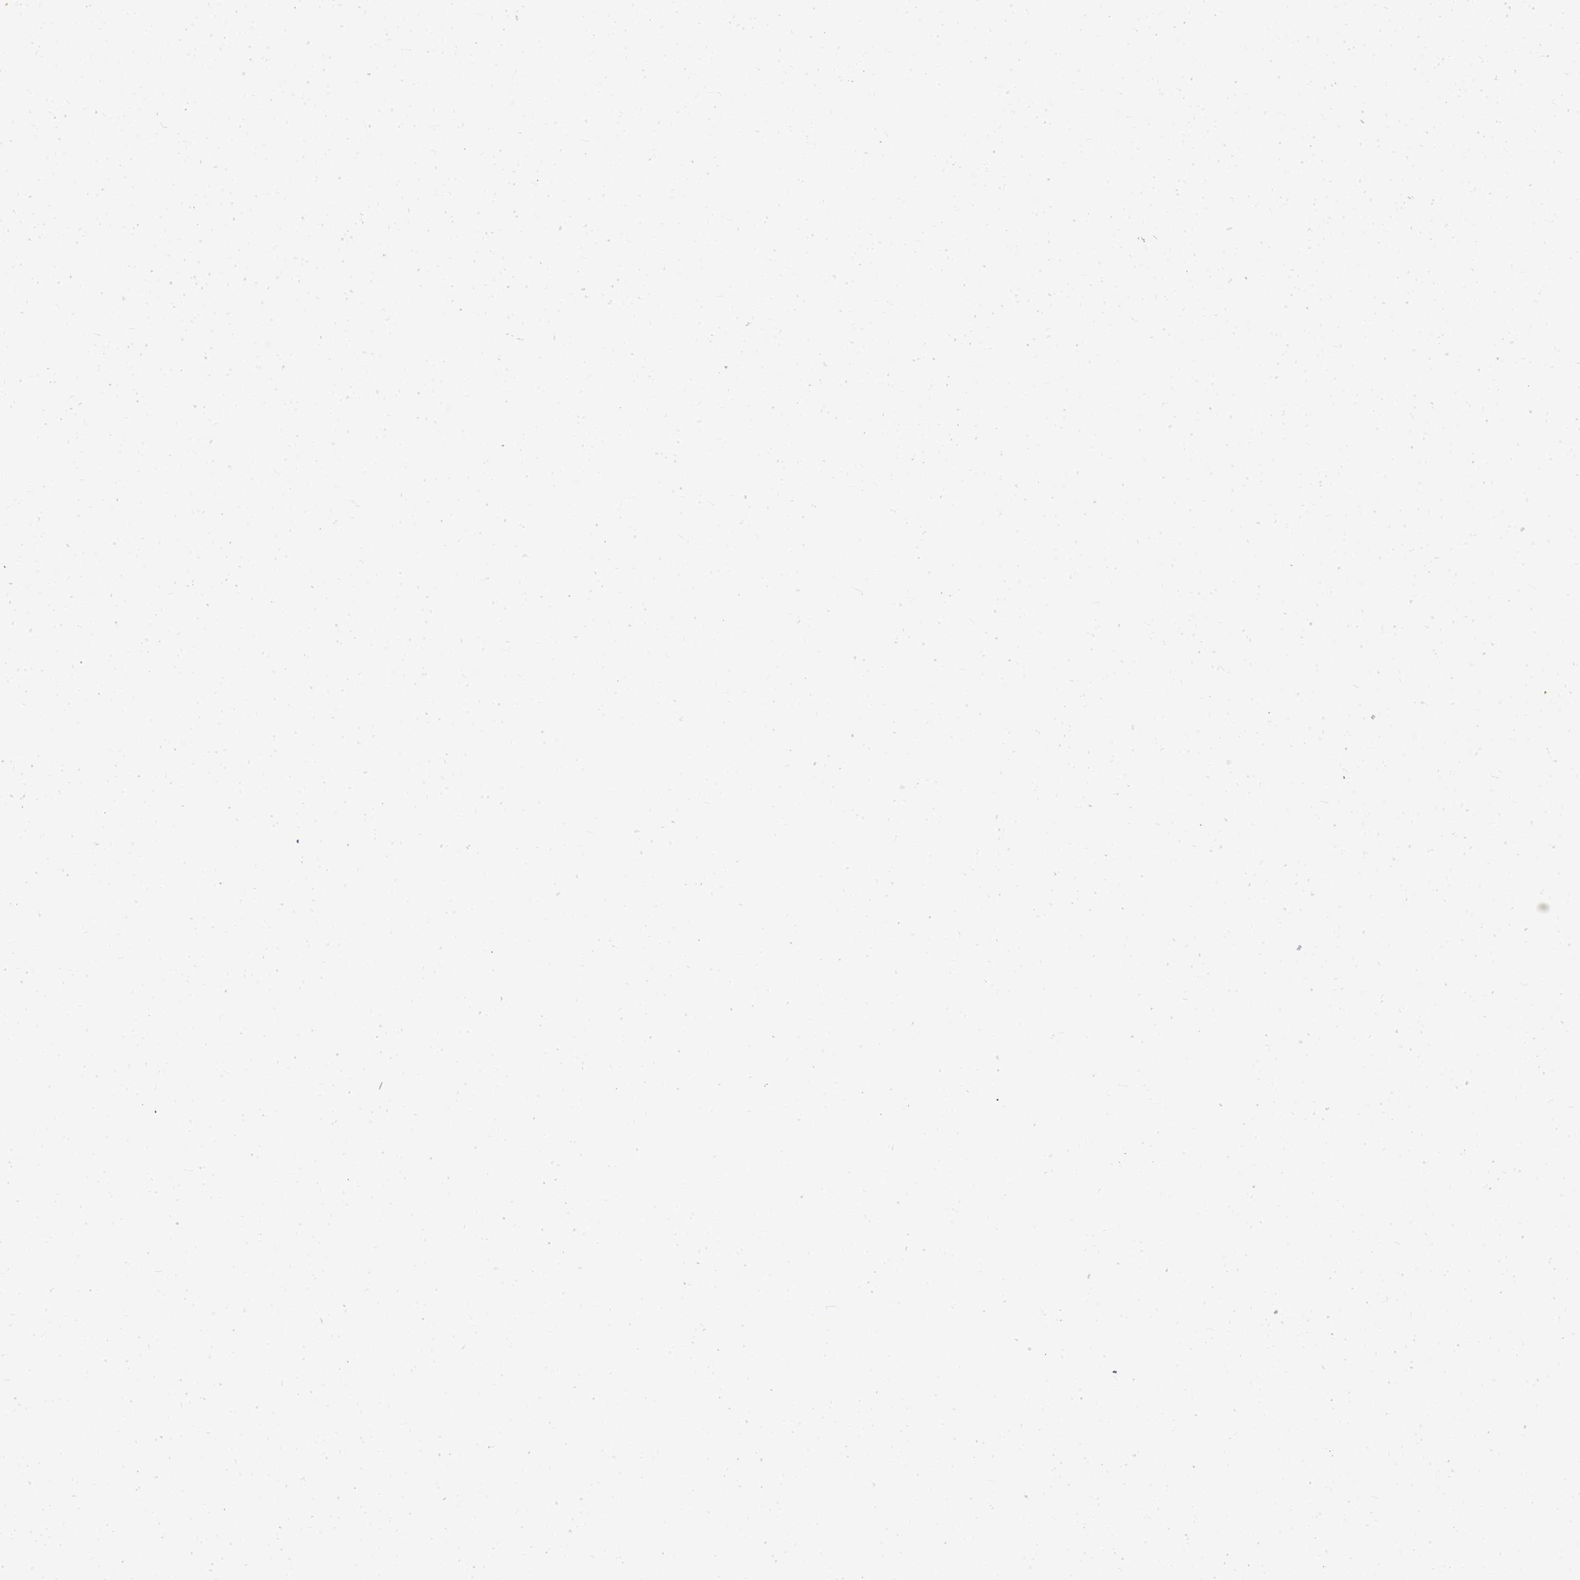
{"staining": {"intensity": "moderate", "quantity": "25%-75%", "location": "cytoplasmic/membranous"}, "tissue": "urothelial cancer", "cell_type": "Tumor cells", "image_type": "cancer", "snomed": [{"axis": "morphology", "description": "Urothelial carcinoma, High grade"}, {"axis": "topography", "description": "Urinary bladder"}], "caption": "High-grade urothelial carcinoma stained with a protein marker demonstrates moderate staining in tumor cells.", "gene": "AKR1B10", "patient": {"sex": "female", "age": 85}}